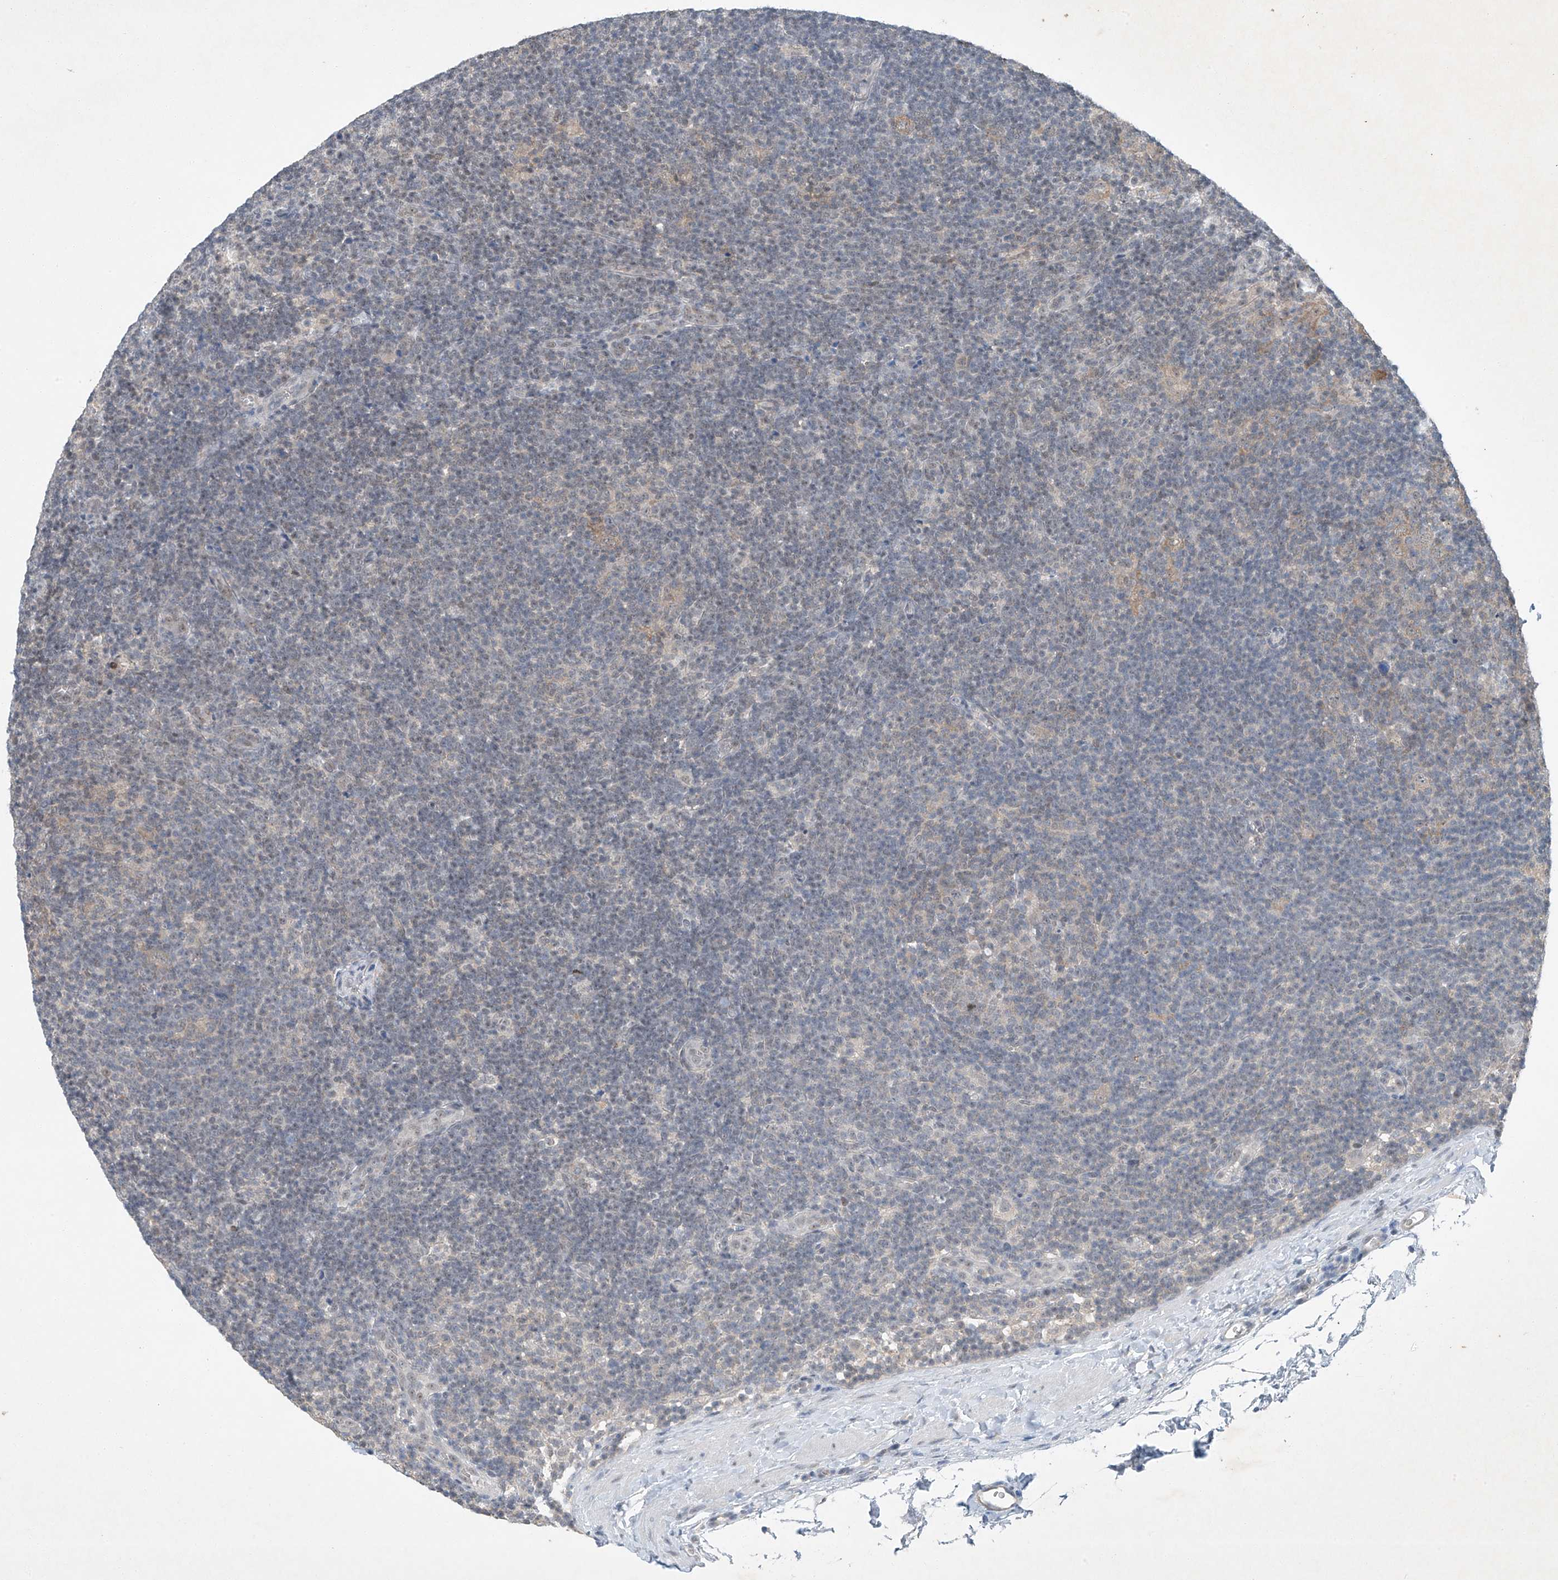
{"staining": {"intensity": "weak", "quantity": "<25%", "location": "cytoplasmic/membranous"}, "tissue": "lymphoma", "cell_type": "Tumor cells", "image_type": "cancer", "snomed": [{"axis": "morphology", "description": "Hodgkin's disease, NOS"}, {"axis": "topography", "description": "Lymph node"}], "caption": "A high-resolution histopathology image shows IHC staining of lymphoma, which demonstrates no significant staining in tumor cells.", "gene": "TAF8", "patient": {"sex": "female", "age": 57}}